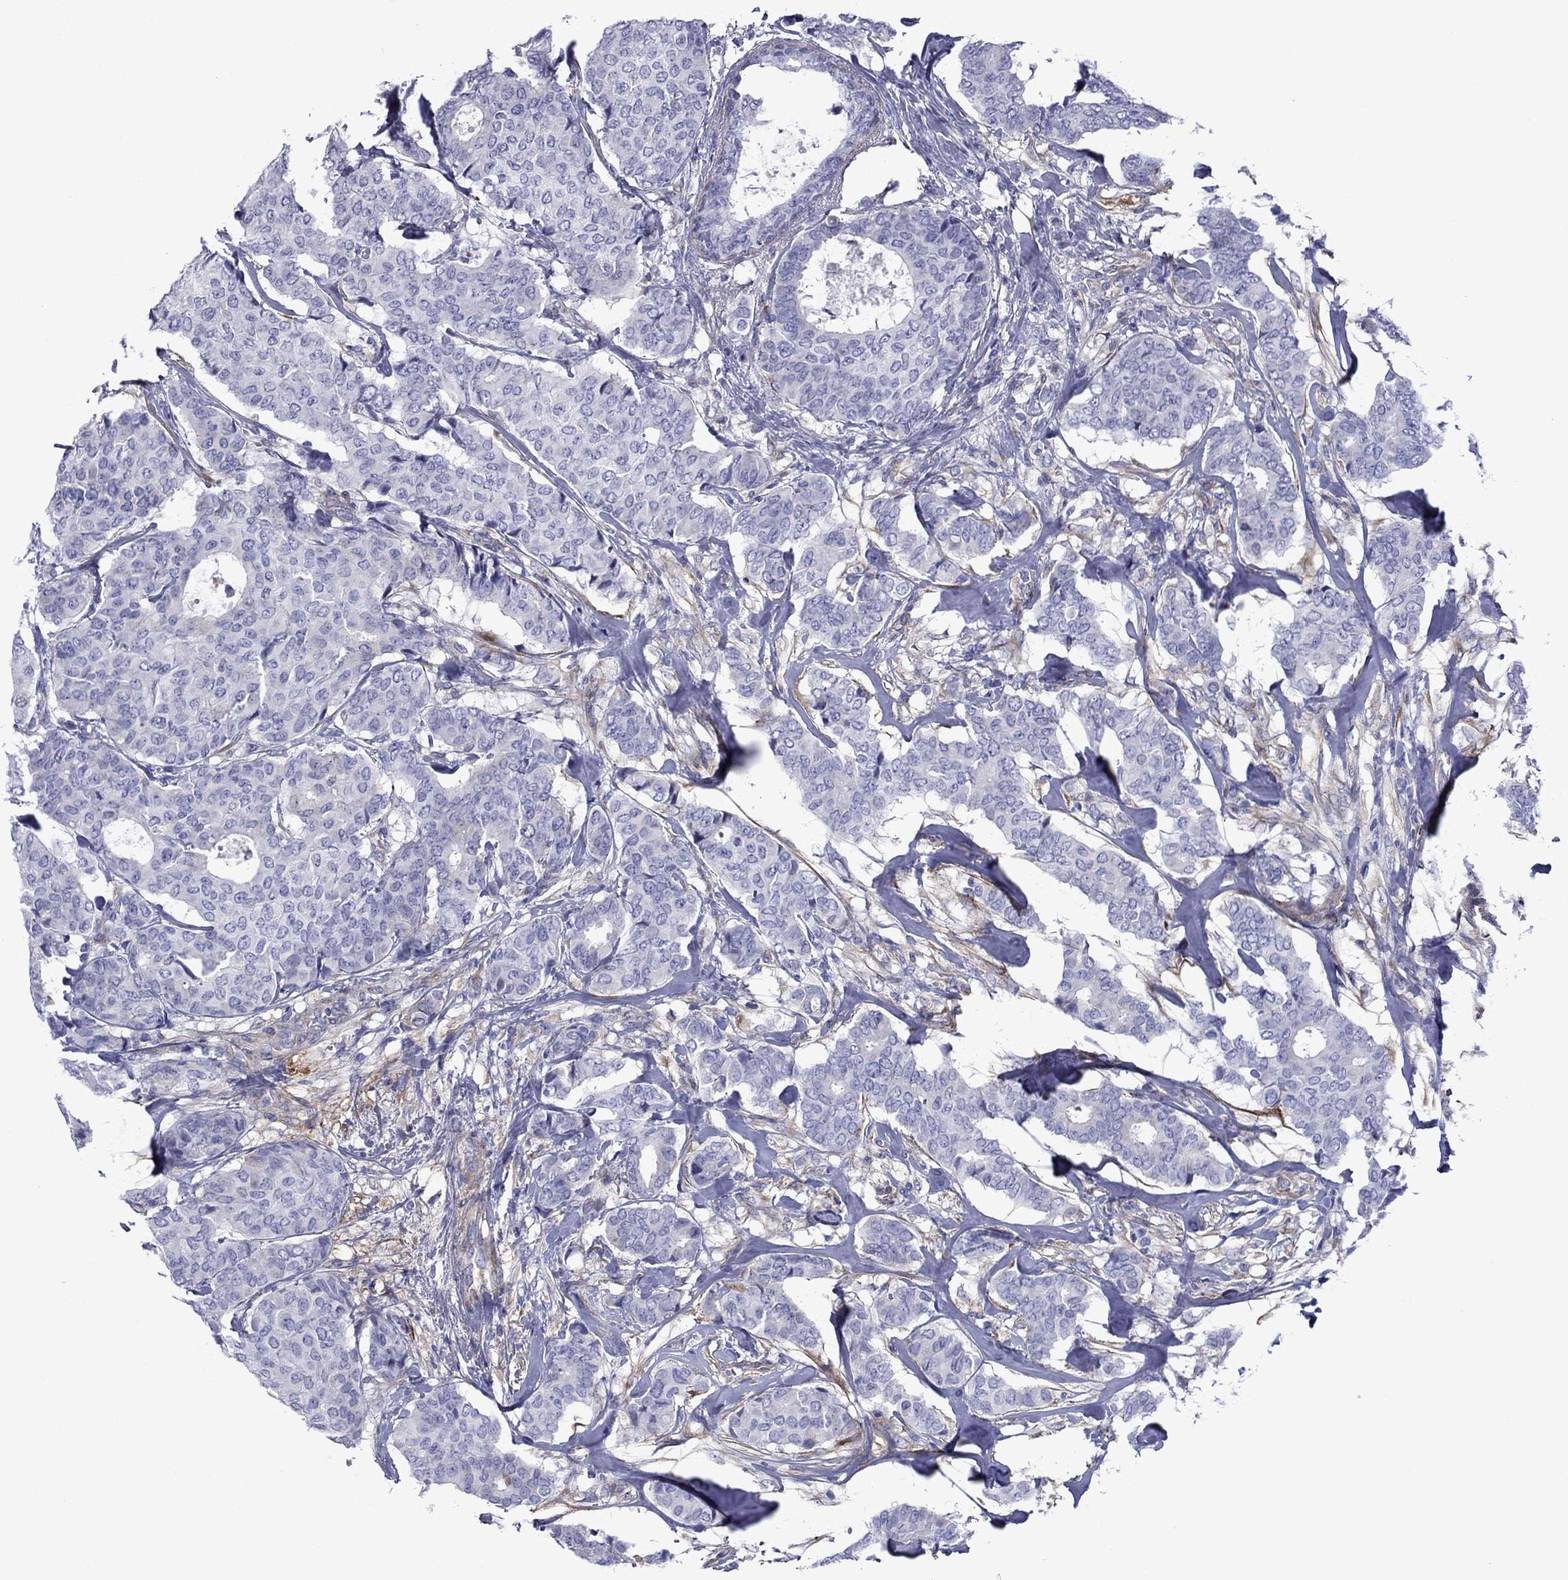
{"staining": {"intensity": "negative", "quantity": "none", "location": "none"}, "tissue": "breast cancer", "cell_type": "Tumor cells", "image_type": "cancer", "snomed": [{"axis": "morphology", "description": "Duct carcinoma"}, {"axis": "topography", "description": "Breast"}], "caption": "Breast cancer (infiltrating ductal carcinoma) was stained to show a protein in brown. There is no significant expression in tumor cells. (DAB (3,3'-diaminobenzidine) immunohistochemistry (IHC), high magnification).", "gene": "HSPG2", "patient": {"sex": "female", "age": 75}}